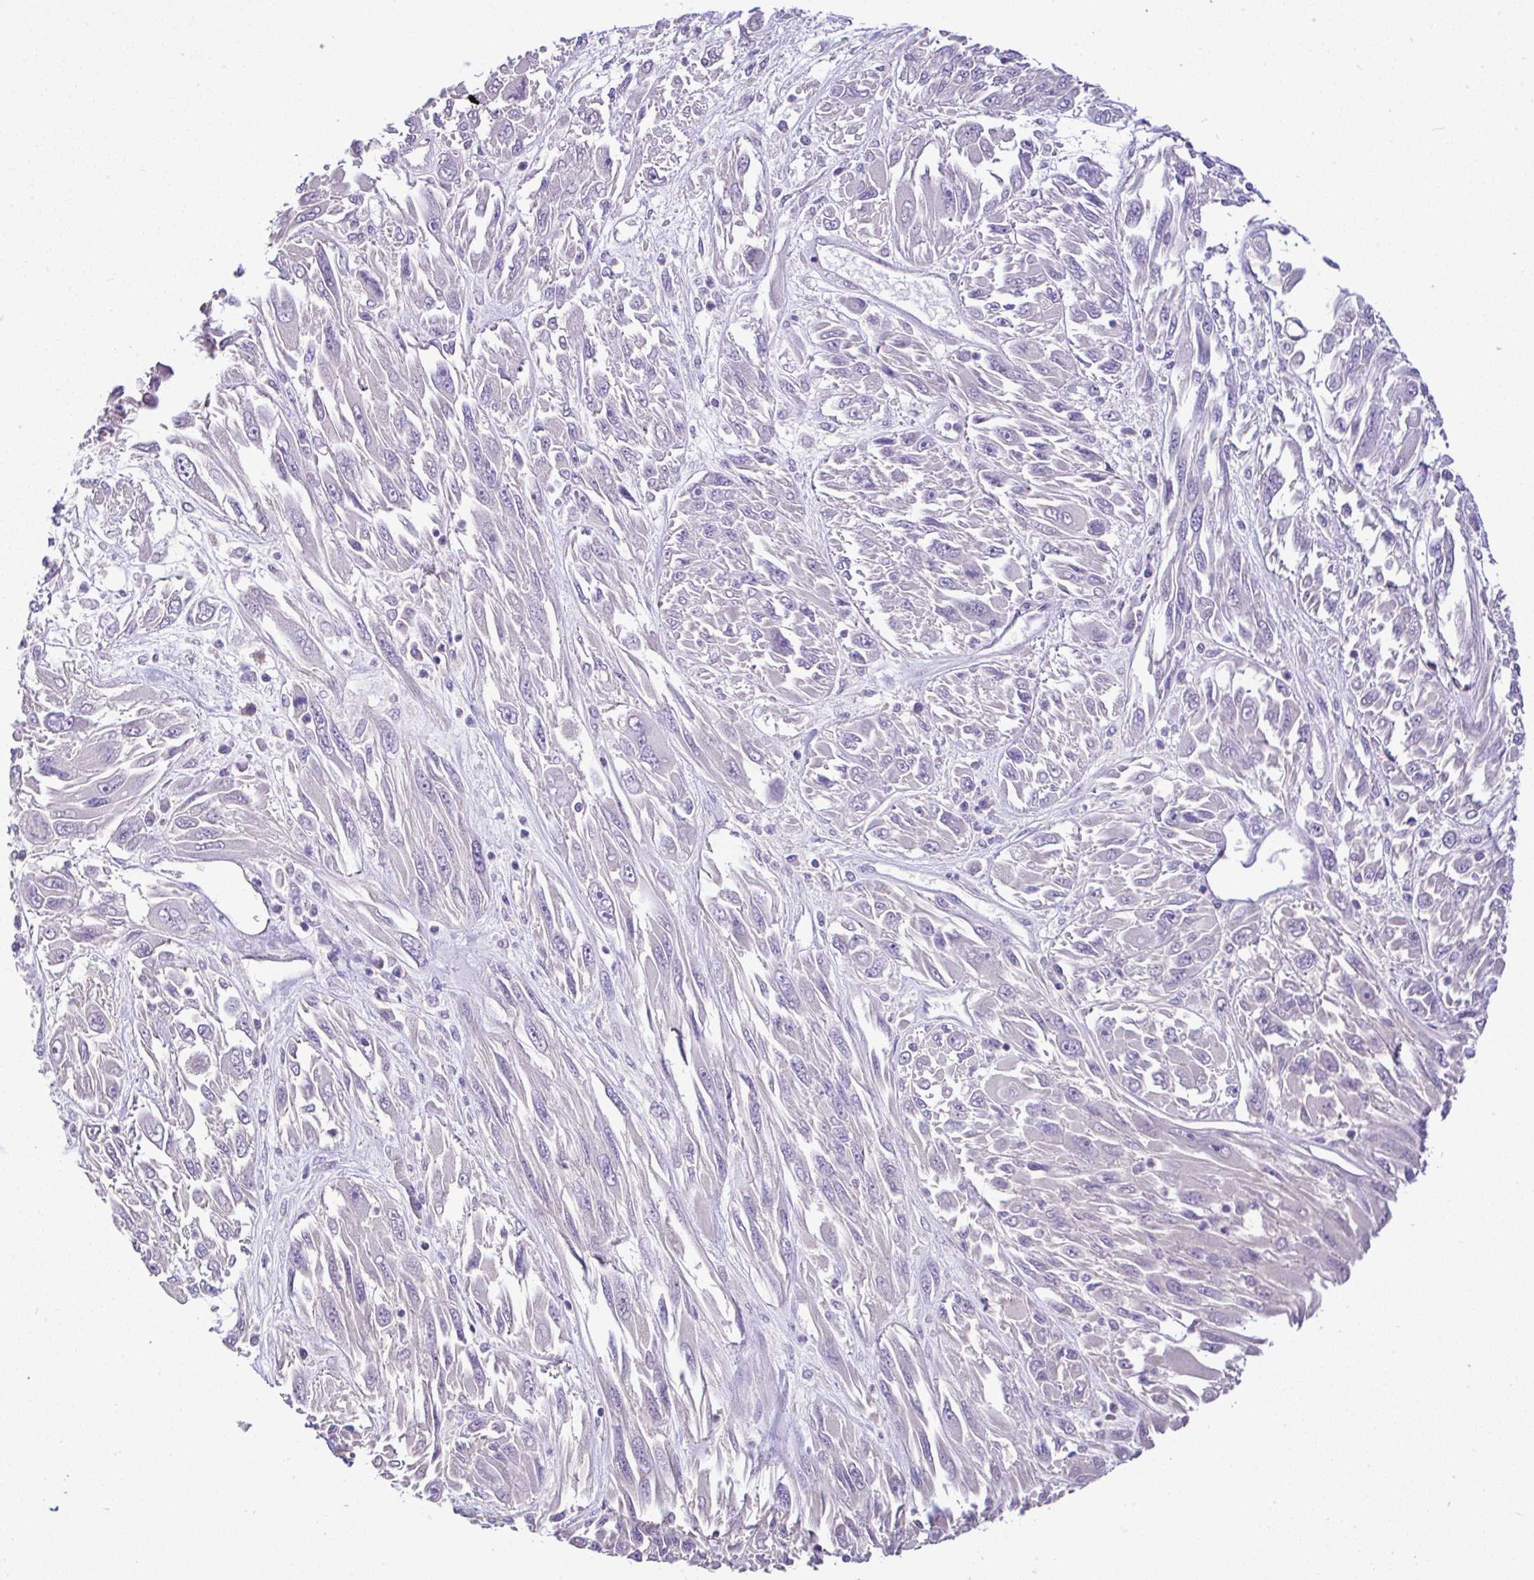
{"staining": {"intensity": "negative", "quantity": "none", "location": "none"}, "tissue": "melanoma", "cell_type": "Tumor cells", "image_type": "cancer", "snomed": [{"axis": "morphology", "description": "Malignant melanoma, NOS"}, {"axis": "topography", "description": "Skin"}], "caption": "DAB immunohistochemical staining of human melanoma displays no significant positivity in tumor cells. The staining is performed using DAB brown chromogen with nuclei counter-stained in using hematoxylin.", "gene": "CTU1", "patient": {"sex": "female", "age": 91}}